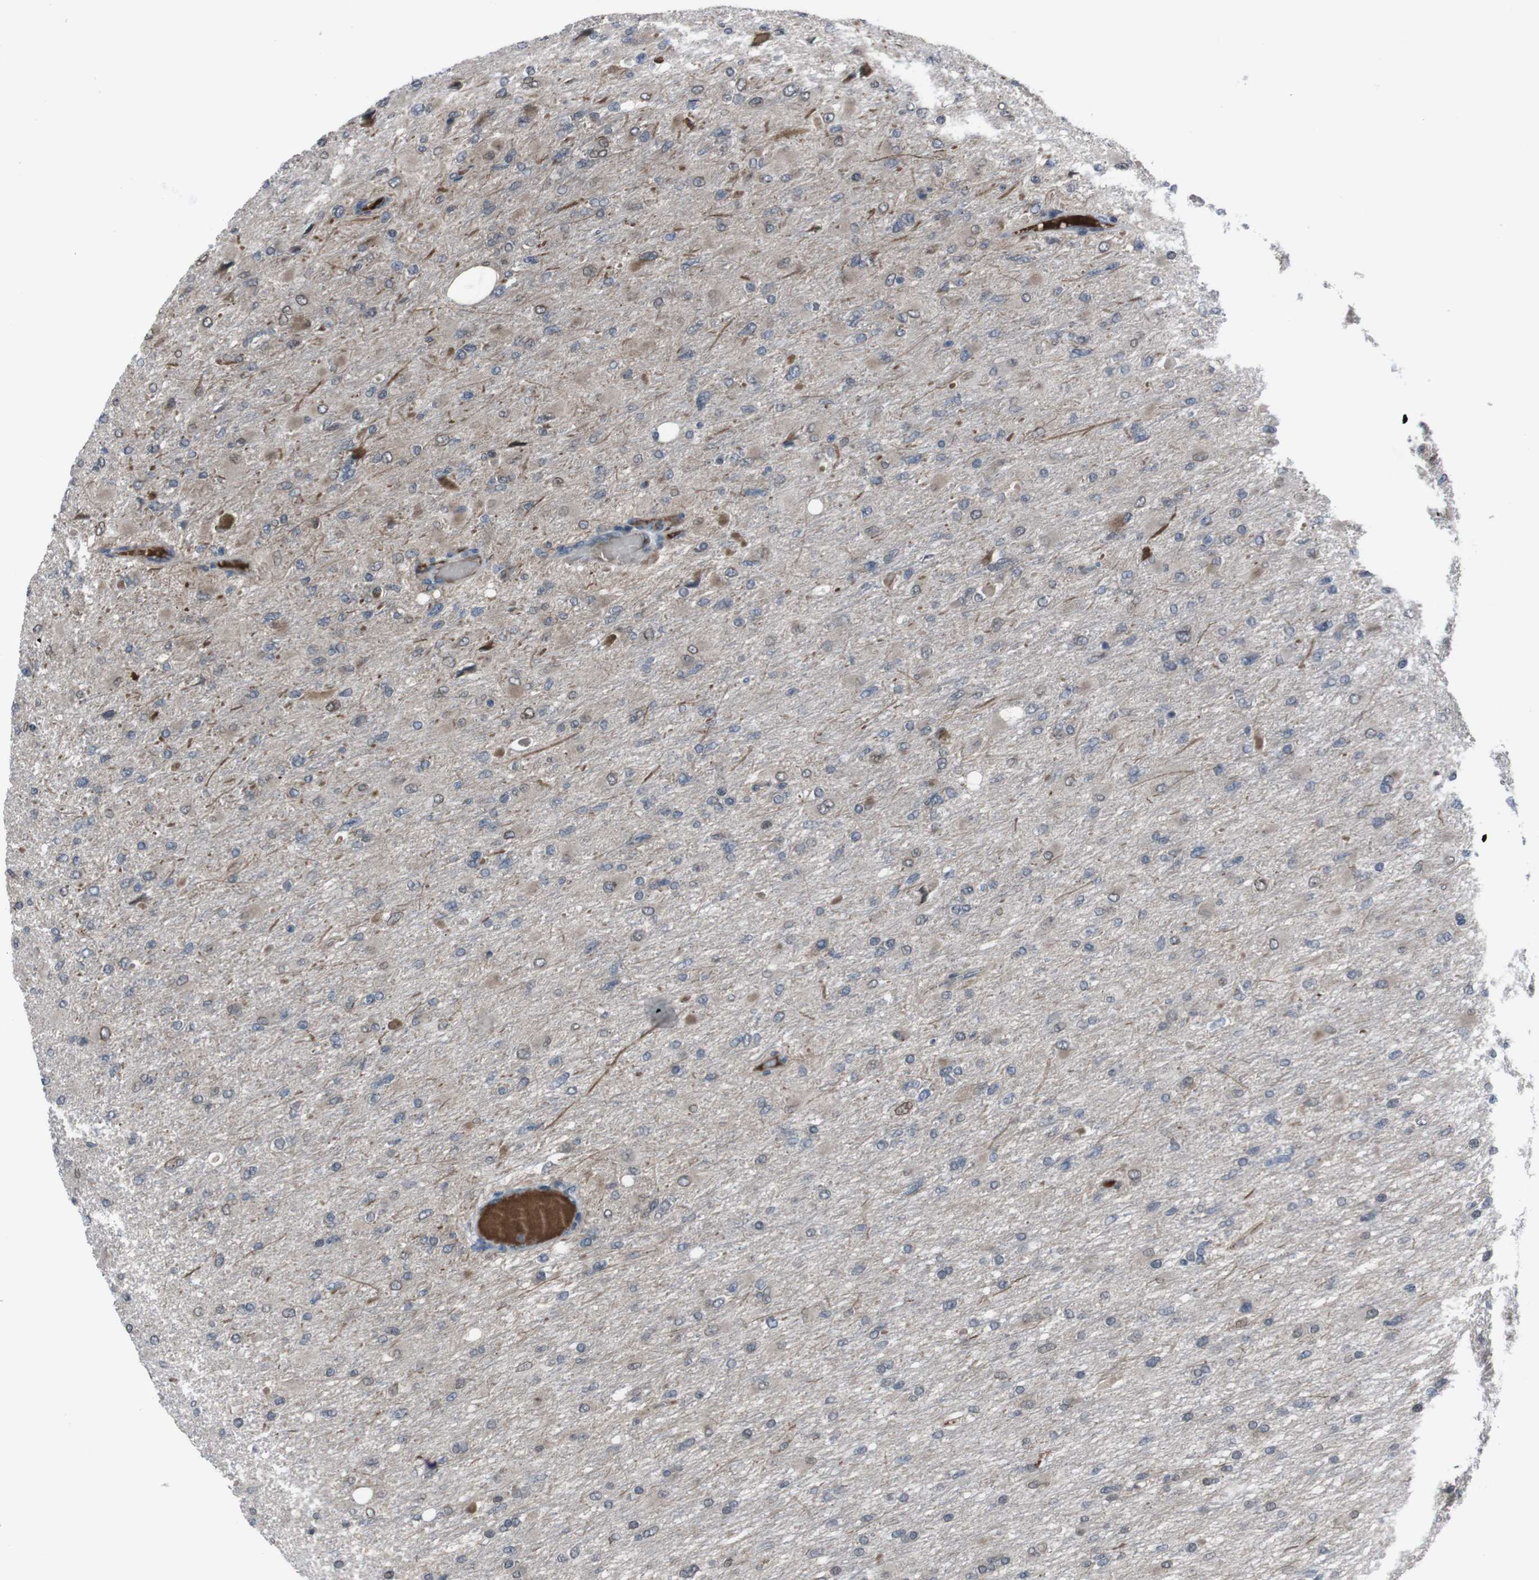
{"staining": {"intensity": "weak", "quantity": "<25%", "location": "cytoplasmic/membranous"}, "tissue": "glioma", "cell_type": "Tumor cells", "image_type": "cancer", "snomed": [{"axis": "morphology", "description": "Glioma, malignant, High grade"}, {"axis": "topography", "description": "Cerebral cortex"}], "caption": "The histopathology image reveals no significant staining in tumor cells of glioma.", "gene": "SS18L1", "patient": {"sex": "female", "age": 36}}